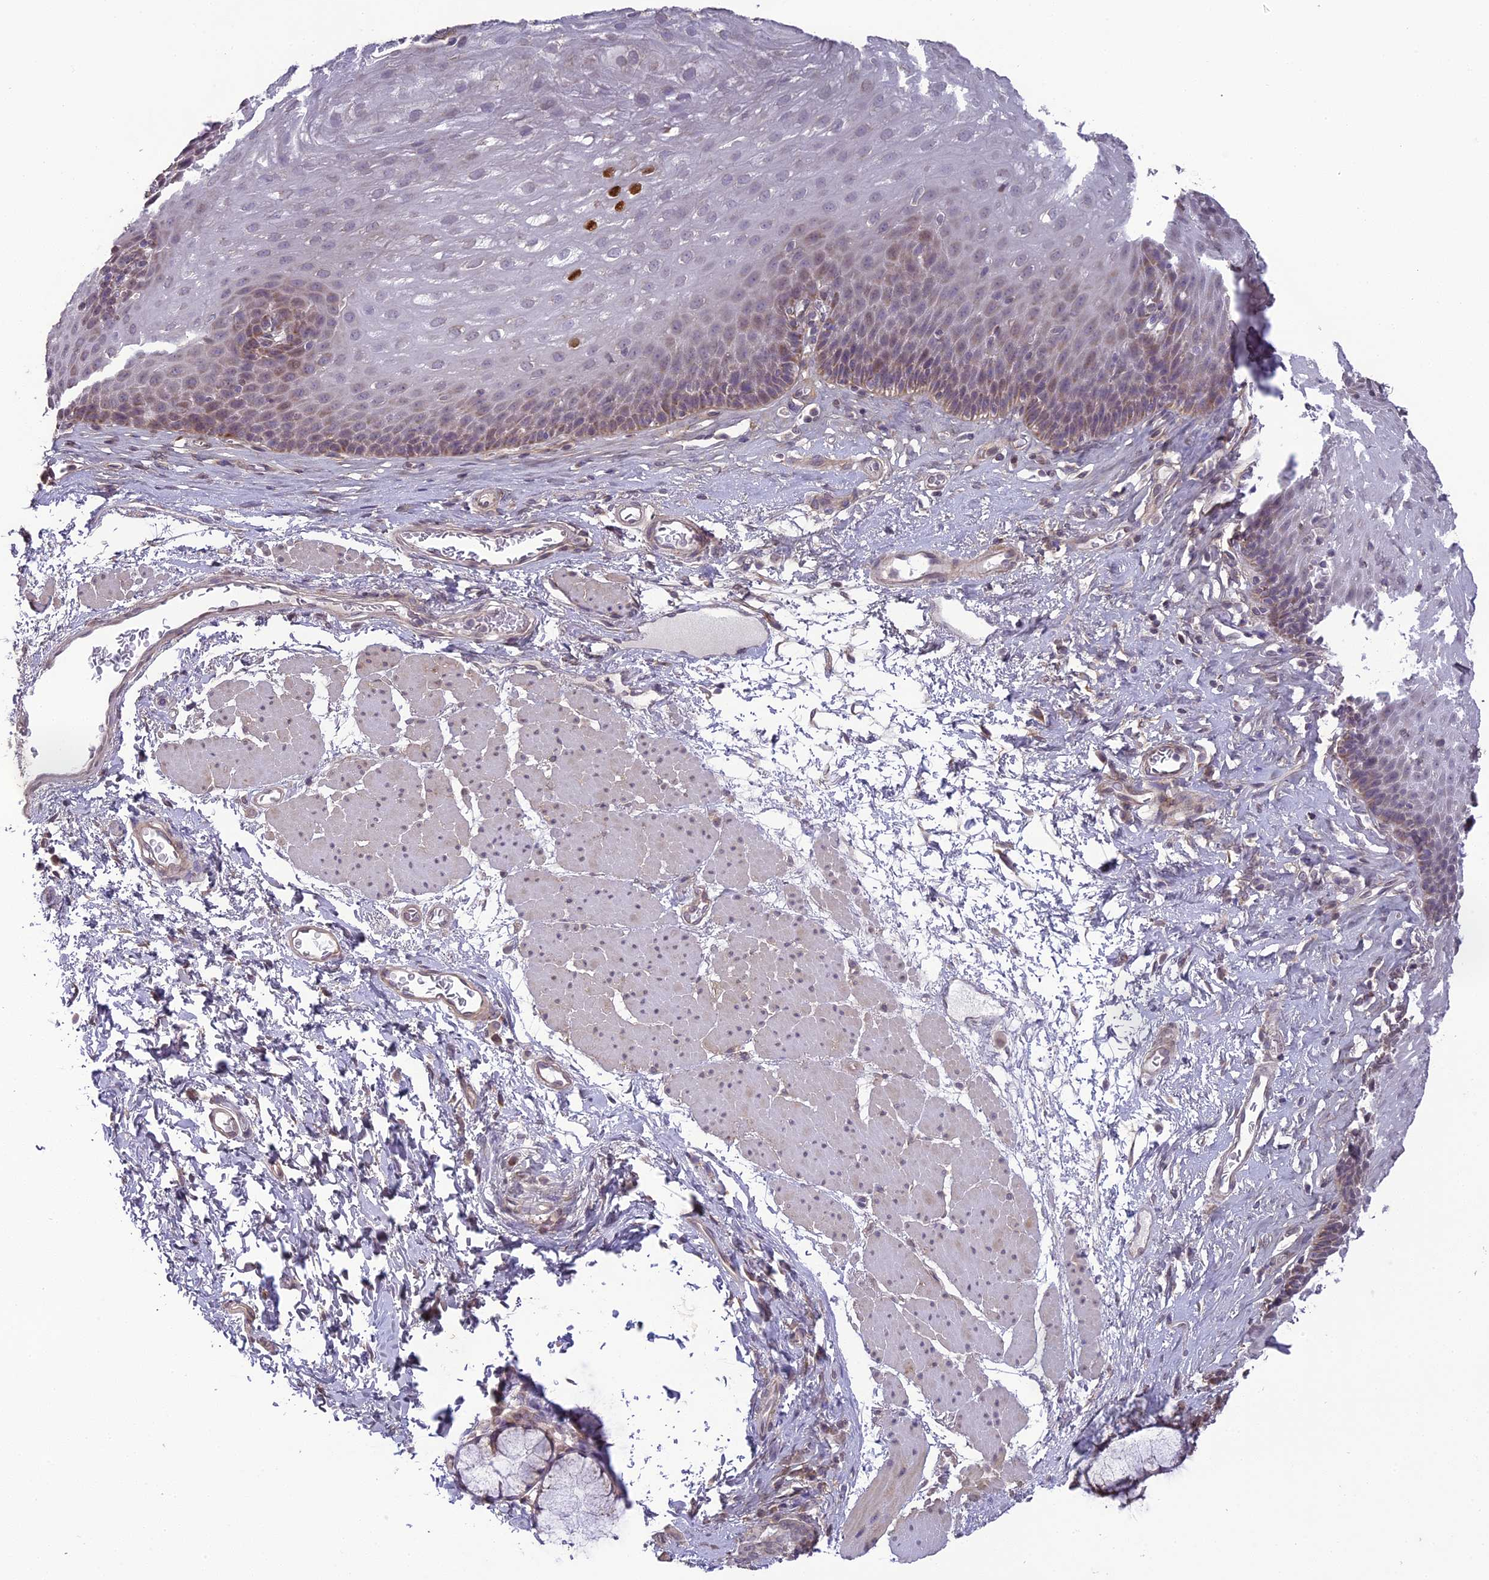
{"staining": {"intensity": "weak", "quantity": "25%-75%", "location": "cytoplasmic/membranous"}, "tissue": "esophagus", "cell_type": "Squamous epithelial cells", "image_type": "normal", "snomed": [{"axis": "morphology", "description": "Normal tissue, NOS"}, {"axis": "topography", "description": "Esophagus"}], "caption": "Immunohistochemical staining of benign esophagus shows low levels of weak cytoplasmic/membranous staining in approximately 25%-75% of squamous epithelial cells. The staining was performed using DAB (3,3'-diaminobenzidine) to visualize the protein expression in brown, while the nuclei were stained in blue with hematoxylin (Magnification: 20x).", "gene": "ERG28", "patient": {"sex": "female", "age": 66}}